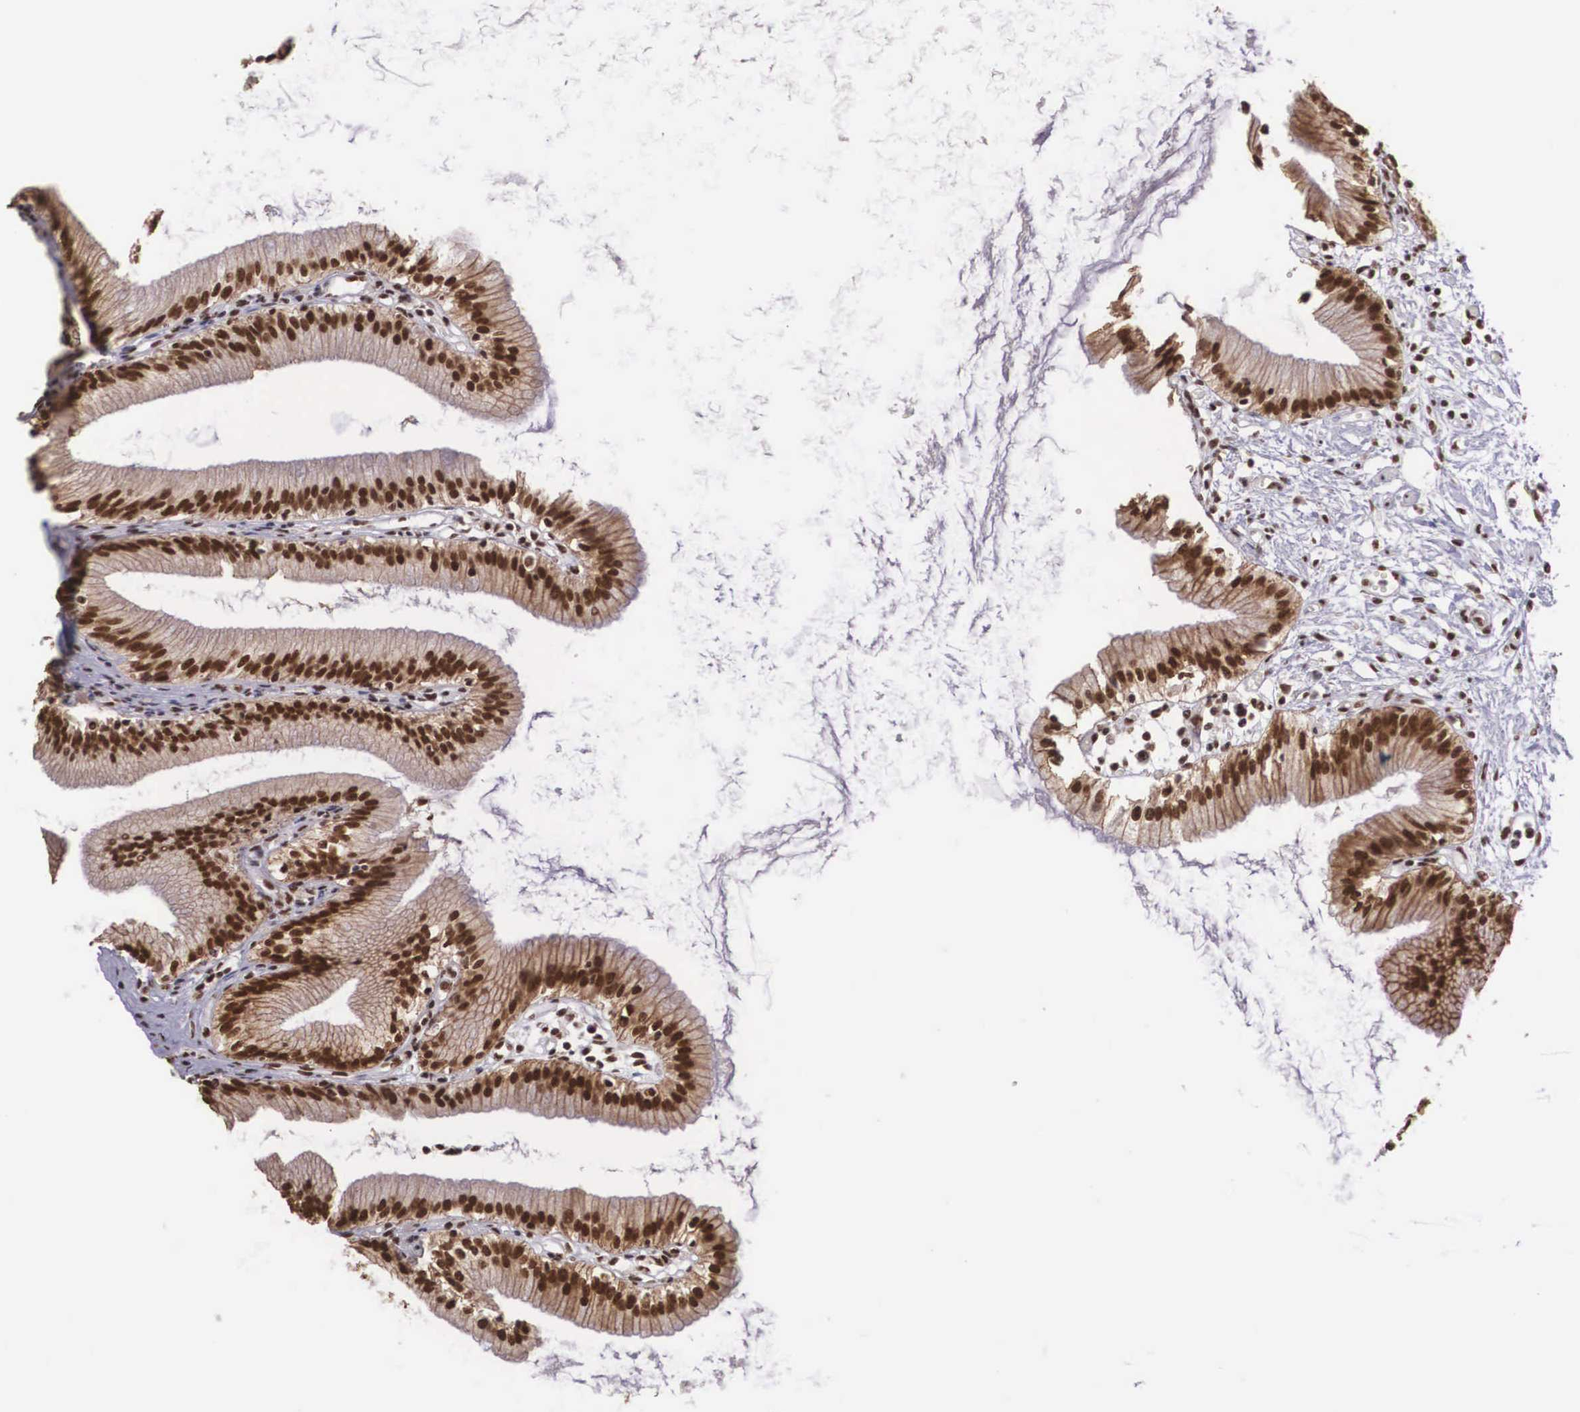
{"staining": {"intensity": "strong", "quantity": ">75%", "location": "cytoplasmic/membranous,nuclear"}, "tissue": "gallbladder", "cell_type": "Glandular cells", "image_type": "normal", "snomed": [{"axis": "morphology", "description": "Normal tissue, NOS"}, {"axis": "topography", "description": "Gallbladder"}], "caption": "The histopathology image shows immunohistochemical staining of unremarkable gallbladder. There is strong cytoplasmic/membranous,nuclear expression is appreciated in approximately >75% of glandular cells.", "gene": "POLR2F", "patient": {"sex": "male", "age": 58}}